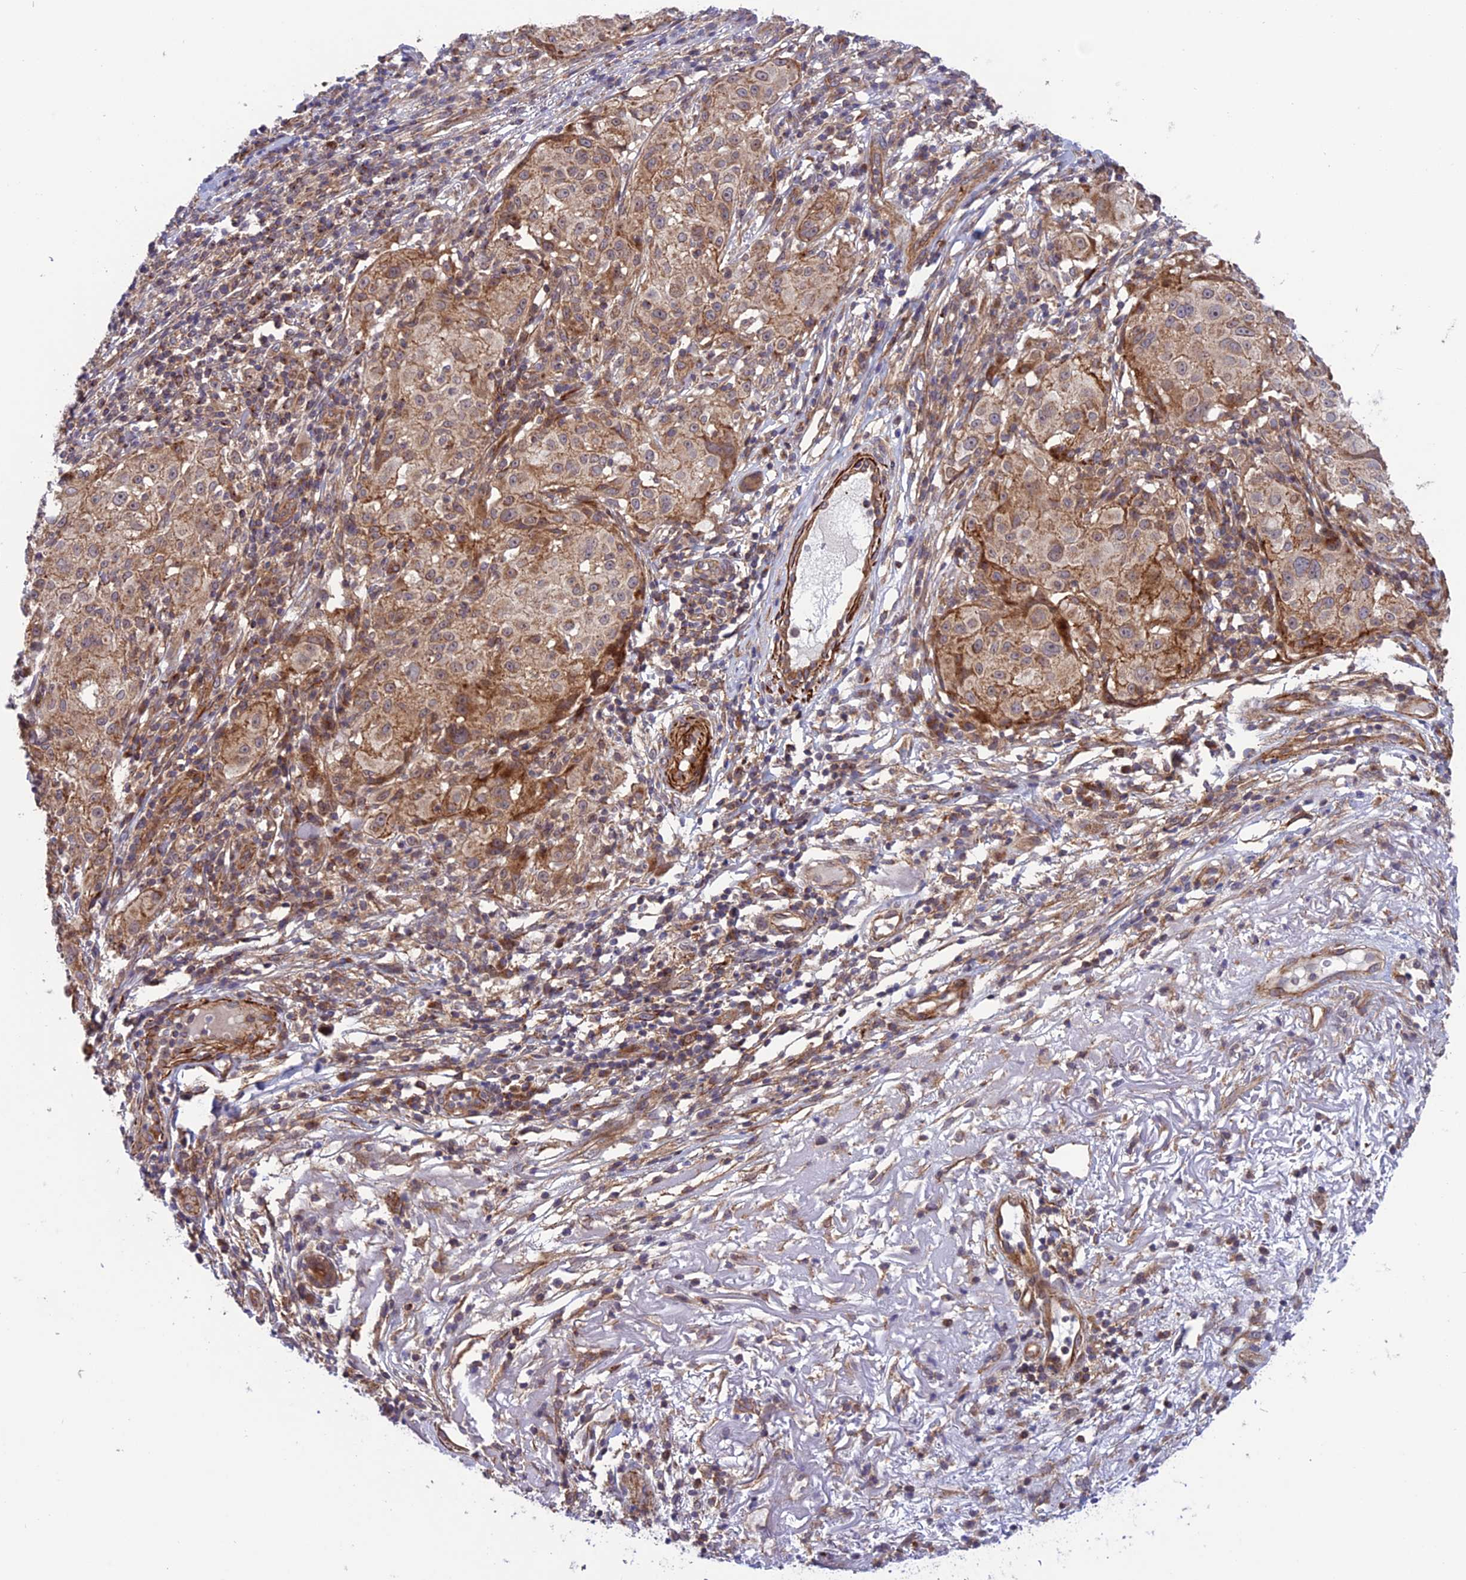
{"staining": {"intensity": "moderate", "quantity": ">75%", "location": "cytoplasmic/membranous"}, "tissue": "melanoma", "cell_type": "Tumor cells", "image_type": "cancer", "snomed": [{"axis": "morphology", "description": "Necrosis, NOS"}, {"axis": "morphology", "description": "Malignant melanoma, NOS"}, {"axis": "topography", "description": "Skin"}], "caption": "A photomicrograph of melanoma stained for a protein reveals moderate cytoplasmic/membranous brown staining in tumor cells.", "gene": "TNIP3", "patient": {"sex": "female", "age": 87}}